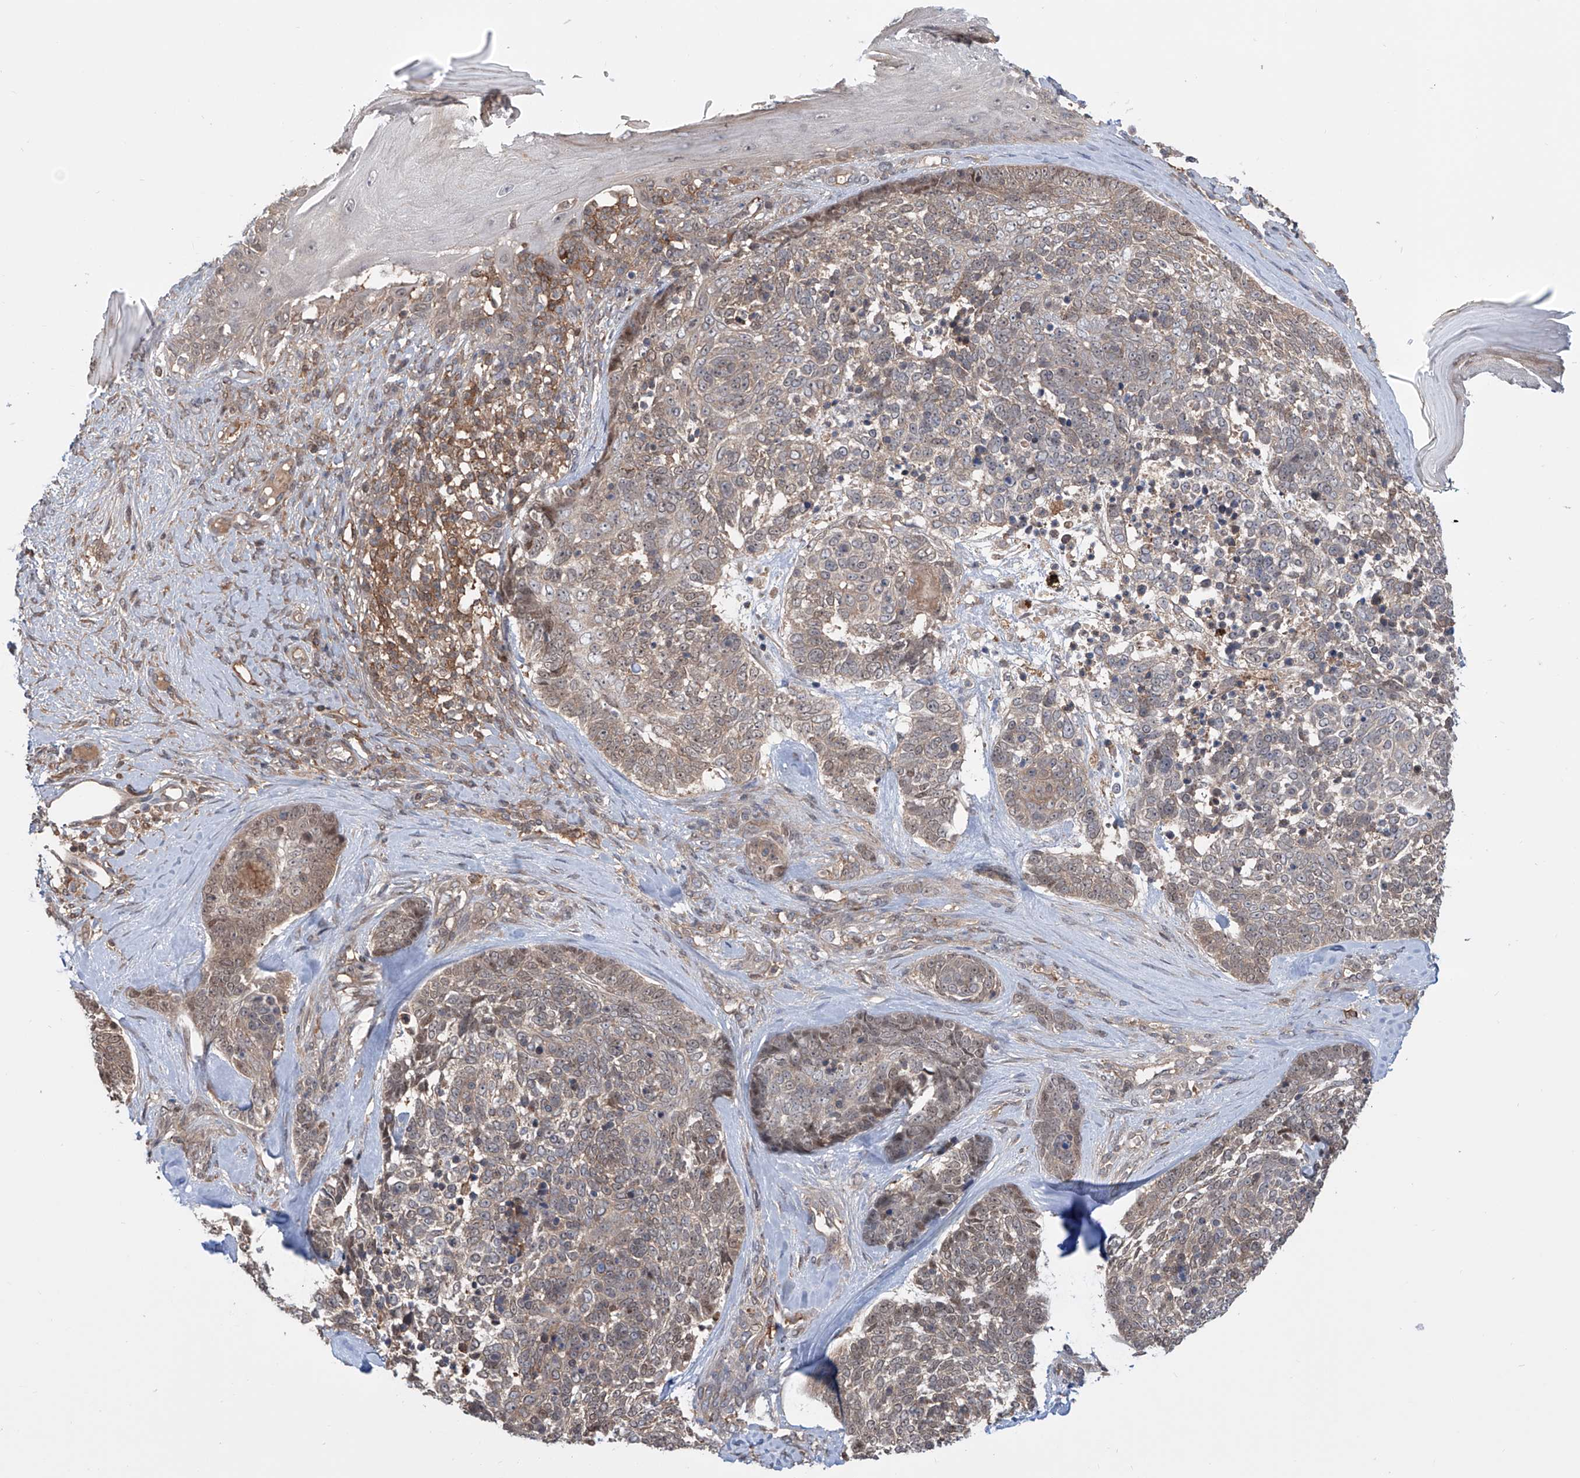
{"staining": {"intensity": "weak", "quantity": "<25%", "location": "cytoplasmic/membranous,nuclear"}, "tissue": "skin cancer", "cell_type": "Tumor cells", "image_type": "cancer", "snomed": [{"axis": "morphology", "description": "Basal cell carcinoma"}, {"axis": "topography", "description": "Skin"}], "caption": "Tumor cells show no significant expression in skin cancer.", "gene": "HOXC8", "patient": {"sex": "female", "age": 81}}